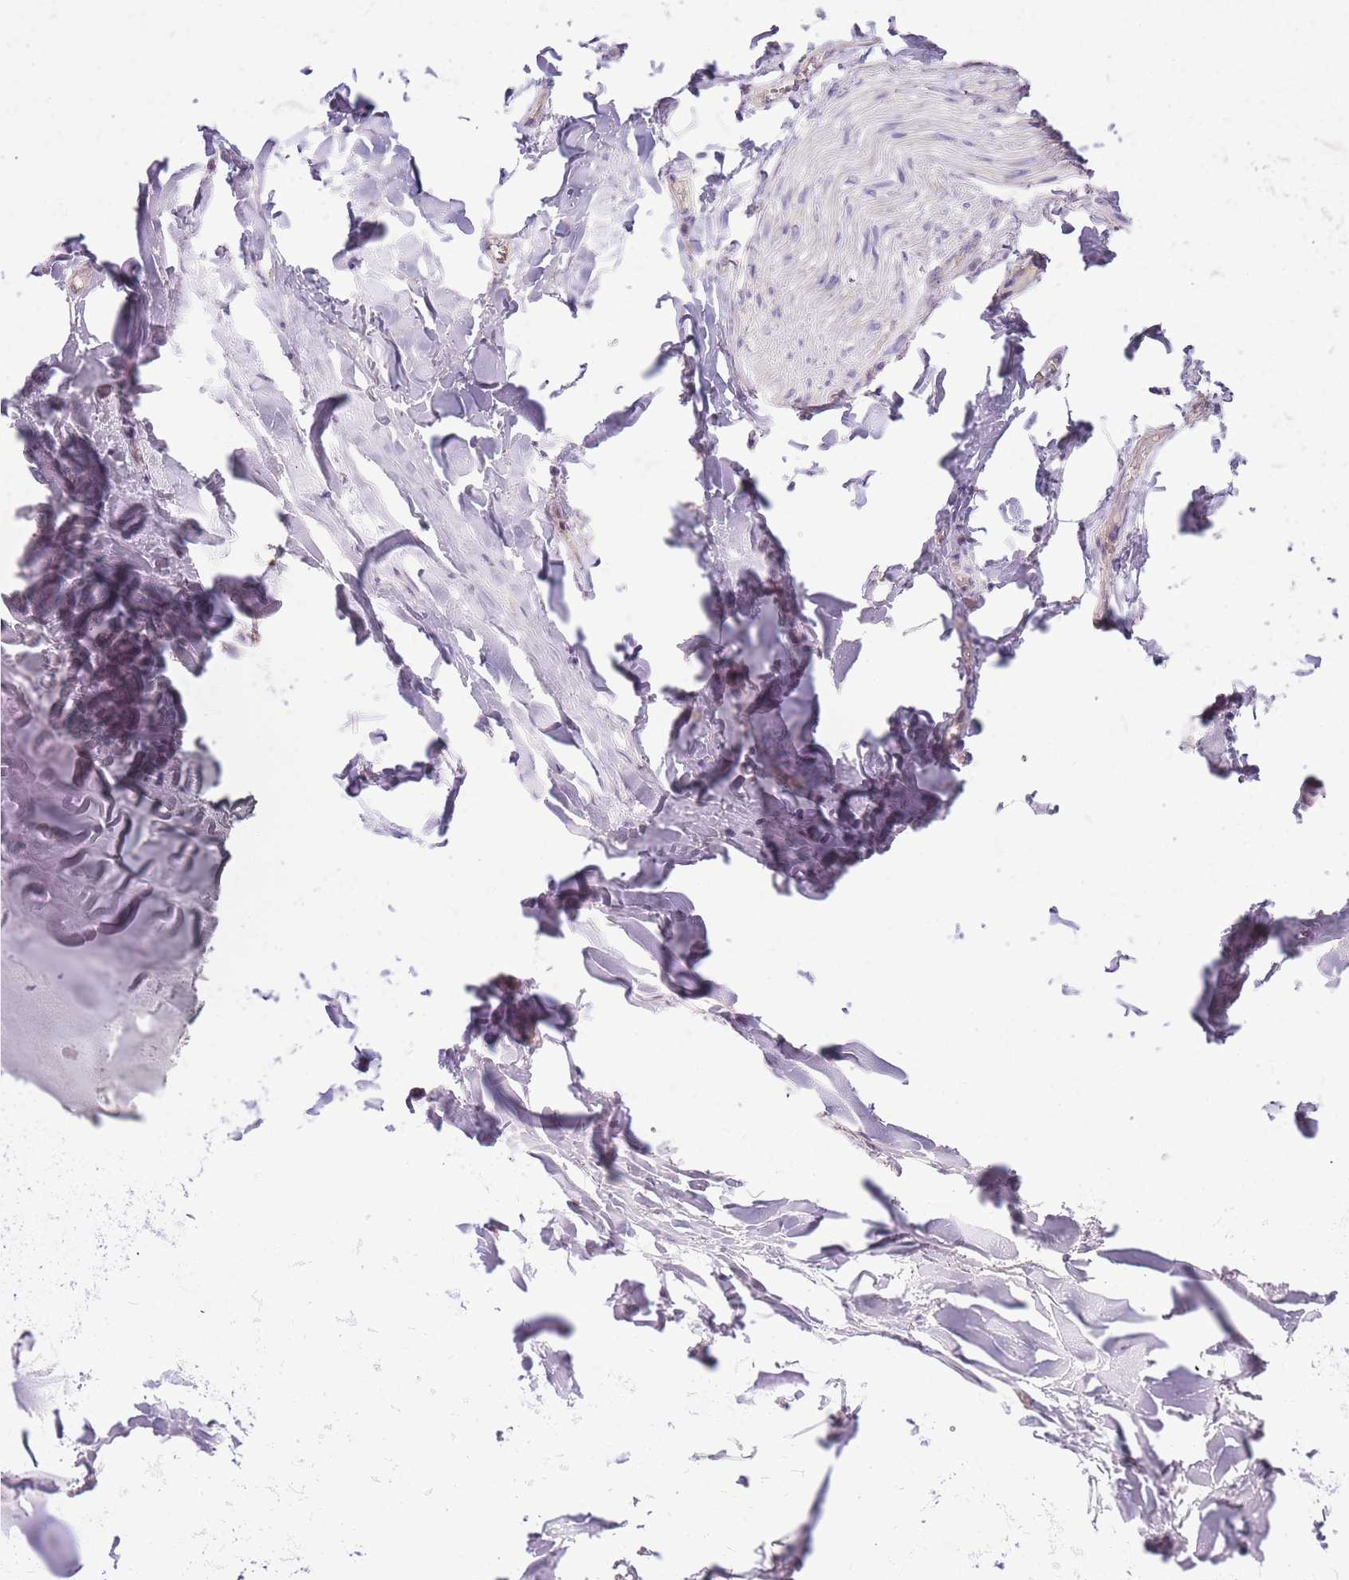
{"staining": {"intensity": "negative", "quantity": "none", "location": "none"}, "tissue": "adipose tissue", "cell_type": "Adipocytes", "image_type": "normal", "snomed": [{"axis": "morphology", "description": "Normal tissue, NOS"}, {"axis": "topography", "description": "Lymph node"}, {"axis": "topography", "description": "Cartilage tissue"}, {"axis": "topography", "description": "Bronchus"}], "caption": "Immunohistochemistry photomicrograph of unremarkable adipose tissue: human adipose tissue stained with DAB displays no significant protein positivity in adipocytes. The staining is performed using DAB (3,3'-diaminobenzidine) brown chromogen with nuclei counter-stained in using hematoxylin.", "gene": "CLBA1", "patient": {"sex": "male", "age": 63}}